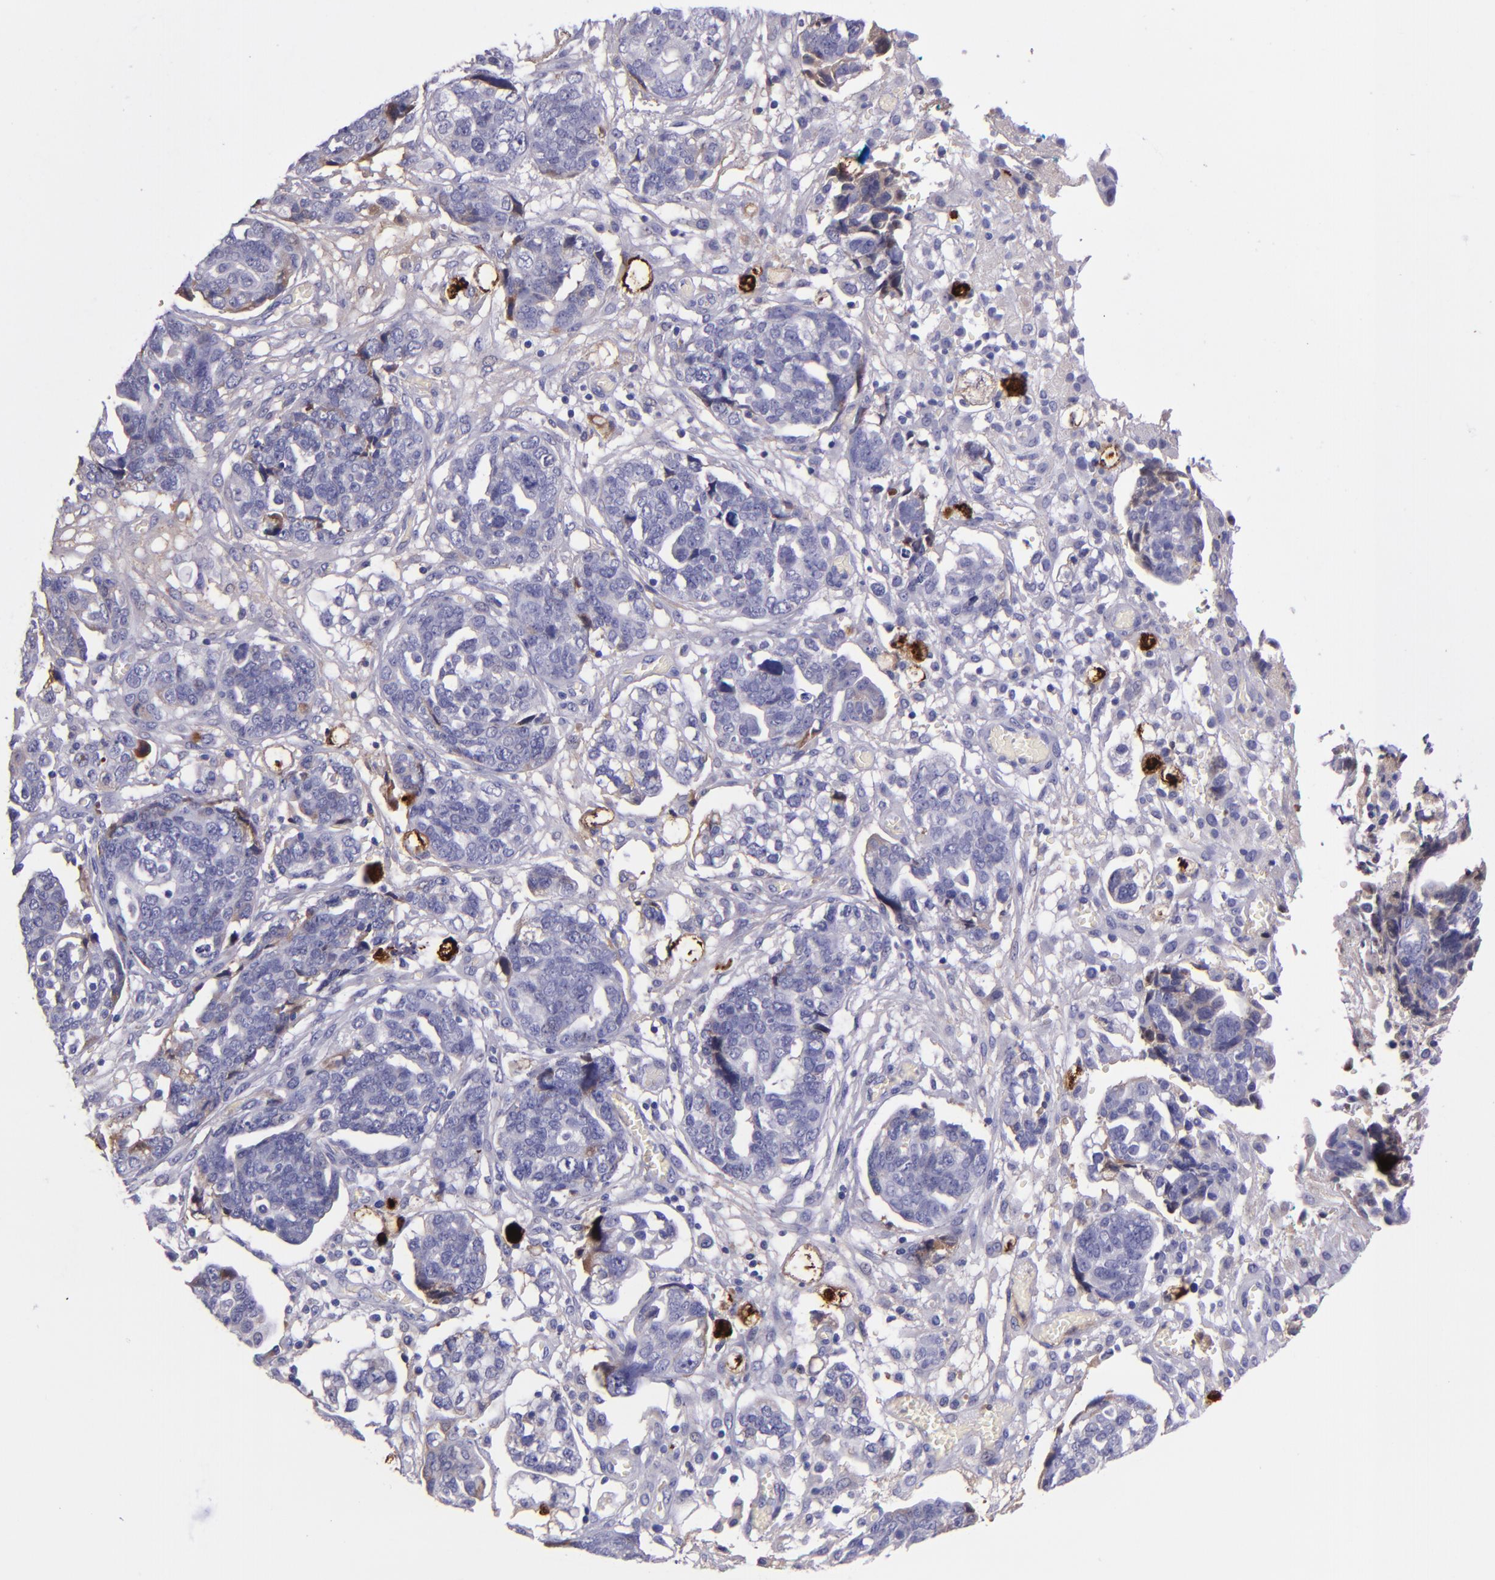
{"staining": {"intensity": "negative", "quantity": "none", "location": "none"}, "tissue": "ovarian cancer", "cell_type": "Tumor cells", "image_type": "cancer", "snomed": [{"axis": "morphology", "description": "Normal tissue, NOS"}, {"axis": "morphology", "description": "Cystadenocarcinoma, serous, NOS"}, {"axis": "topography", "description": "Fallopian tube"}, {"axis": "topography", "description": "Ovary"}], "caption": "There is no significant positivity in tumor cells of ovarian cancer. The staining is performed using DAB (3,3'-diaminobenzidine) brown chromogen with nuclei counter-stained in using hematoxylin.", "gene": "KNG1", "patient": {"sex": "female", "age": 56}}